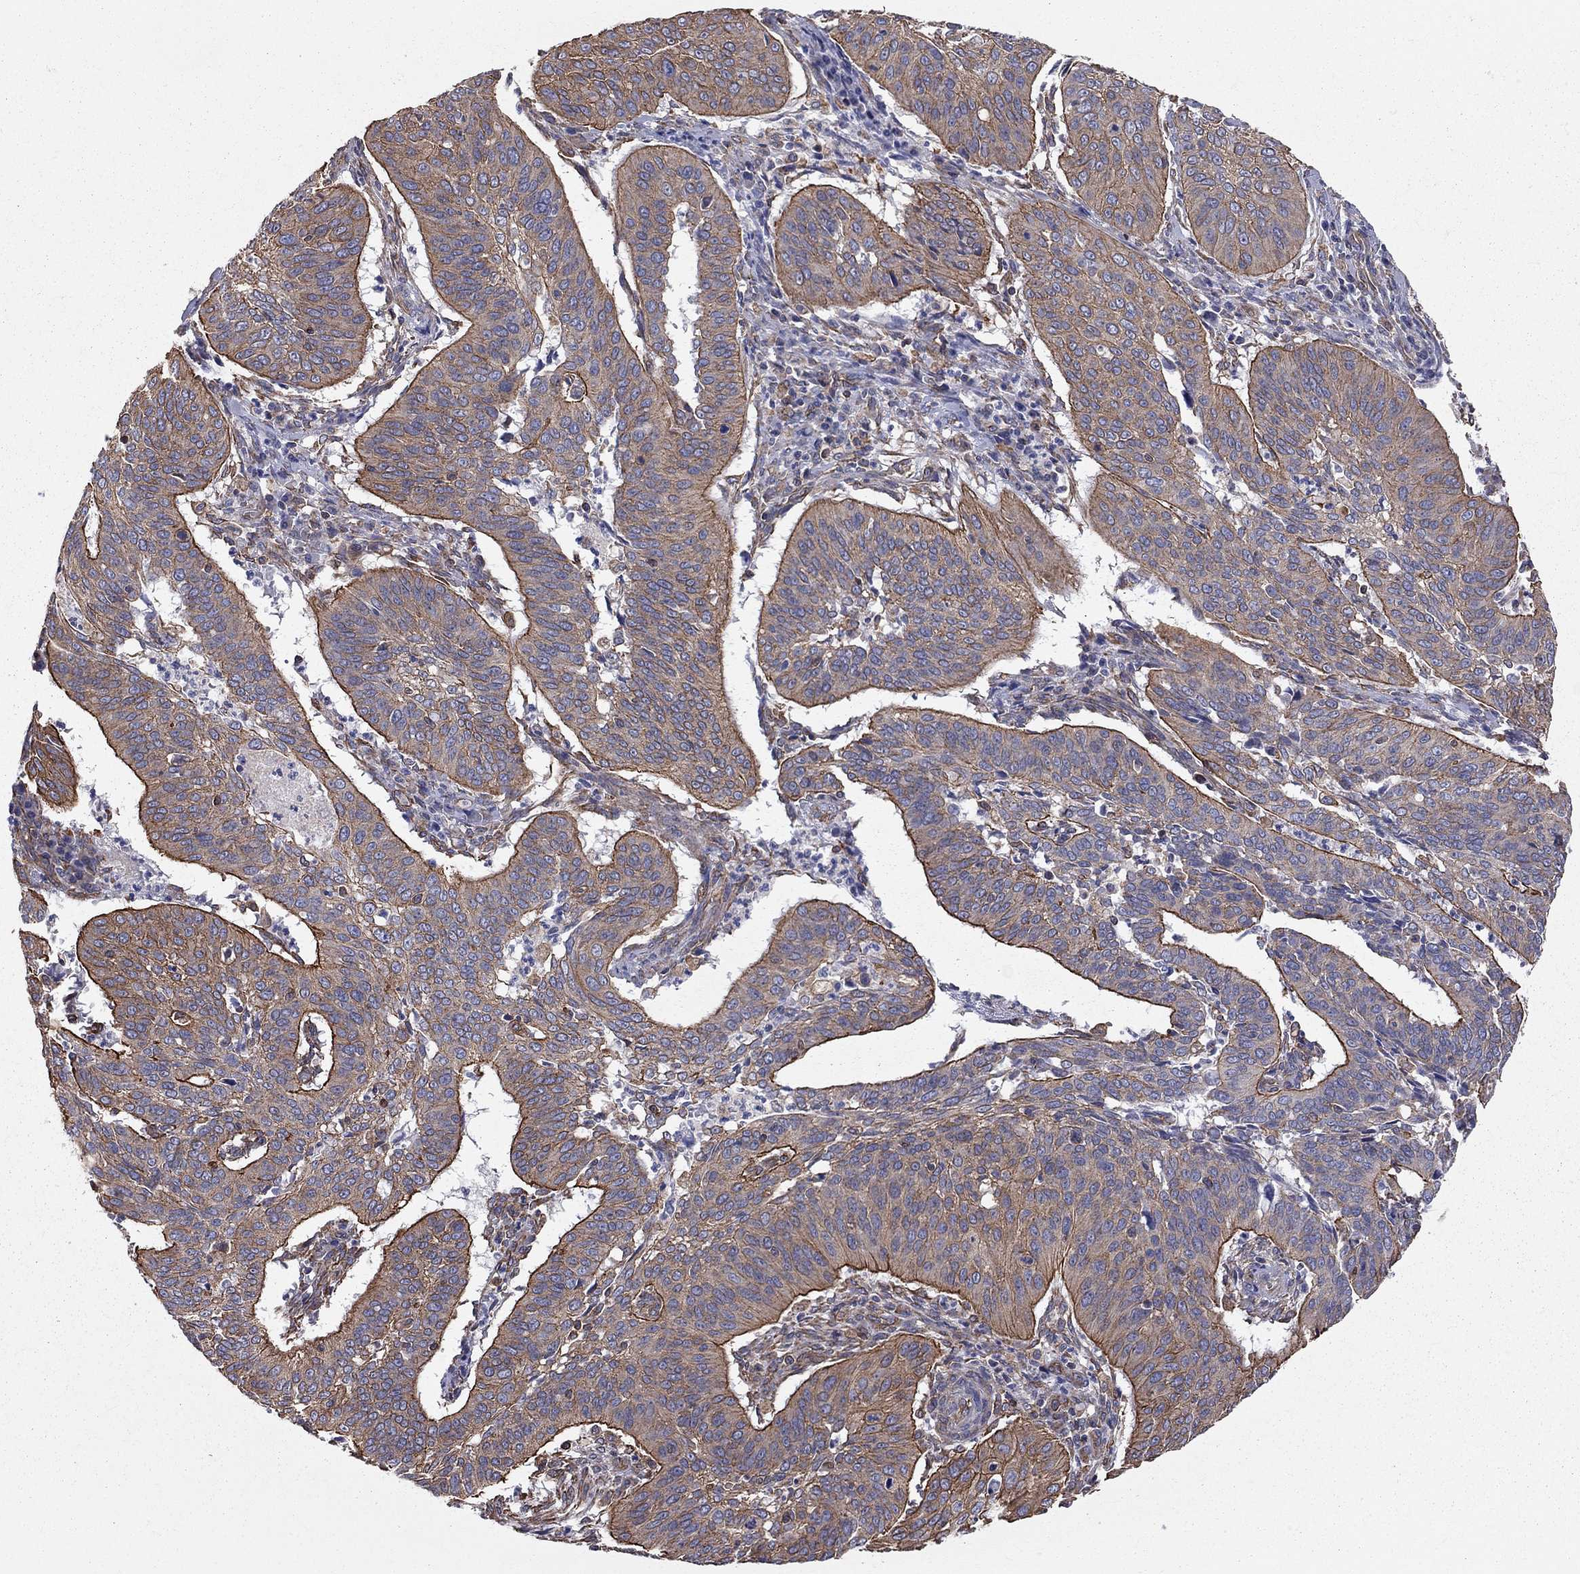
{"staining": {"intensity": "strong", "quantity": "25%-75%", "location": "cytoplasmic/membranous"}, "tissue": "cervical cancer", "cell_type": "Tumor cells", "image_type": "cancer", "snomed": [{"axis": "morphology", "description": "Normal tissue, NOS"}, {"axis": "morphology", "description": "Squamous cell carcinoma, NOS"}, {"axis": "topography", "description": "Cervix"}], "caption": "Squamous cell carcinoma (cervical) stained for a protein (brown) shows strong cytoplasmic/membranous positive expression in approximately 25%-75% of tumor cells.", "gene": "BICDL2", "patient": {"sex": "female", "age": 39}}